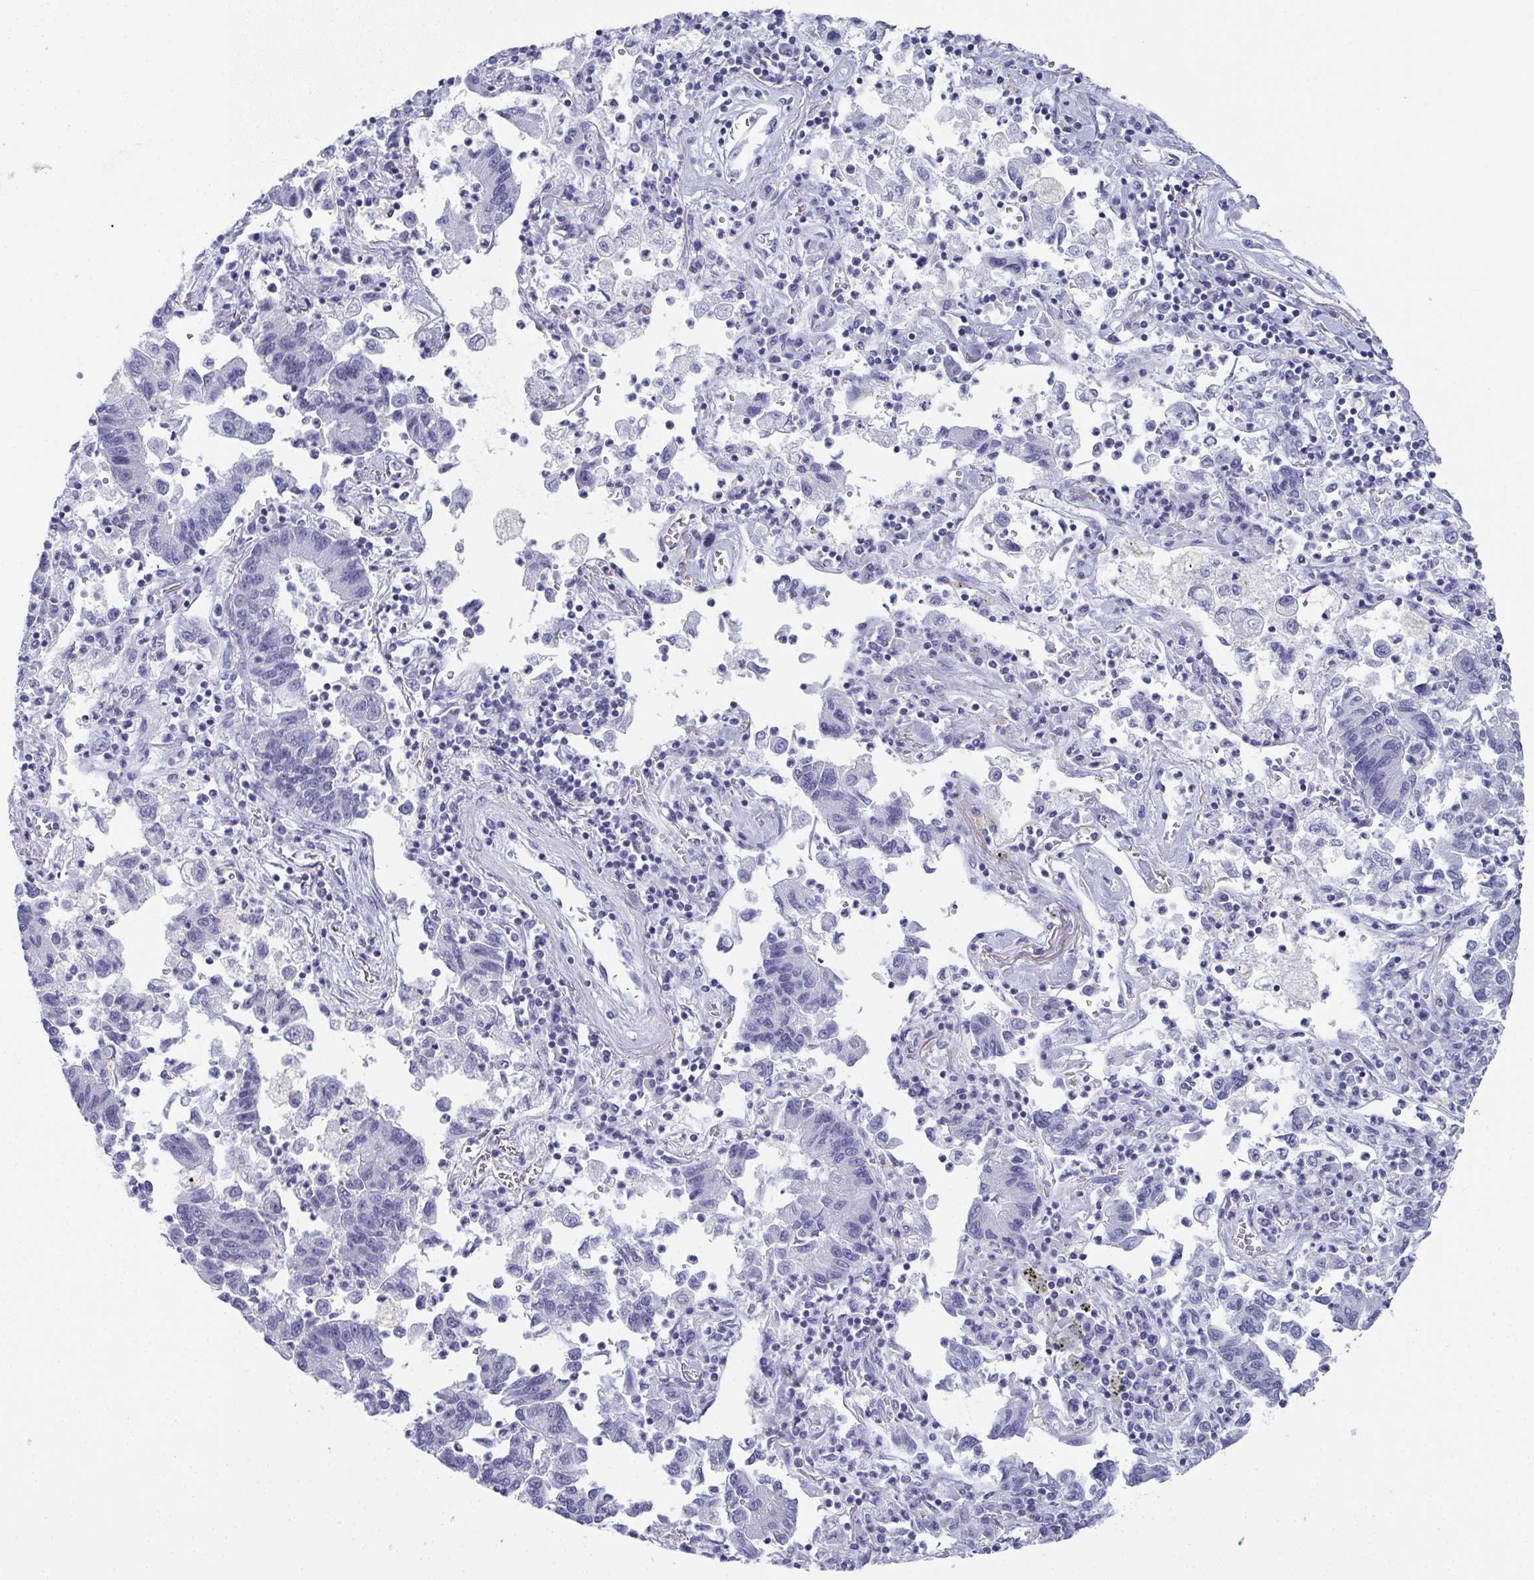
{"staining": {"intensity": "negative", "quantity": "none", "location": "none"}, "tissue": "lung cancer", "cell_type": "Tumor cells", "image_type": "cancer", "snomed": [{"axis": "morphology", "description": "Adenocarcinoma, NOS"}, {"axis": "topography", "description": "Lung"}], "caption": "Histopathology image shows no significant protein positivity in tumor cells of adenocarcinoma (lung).", "gene": "SLC36A2", "patient": {"sex": "female", "age": 57}}